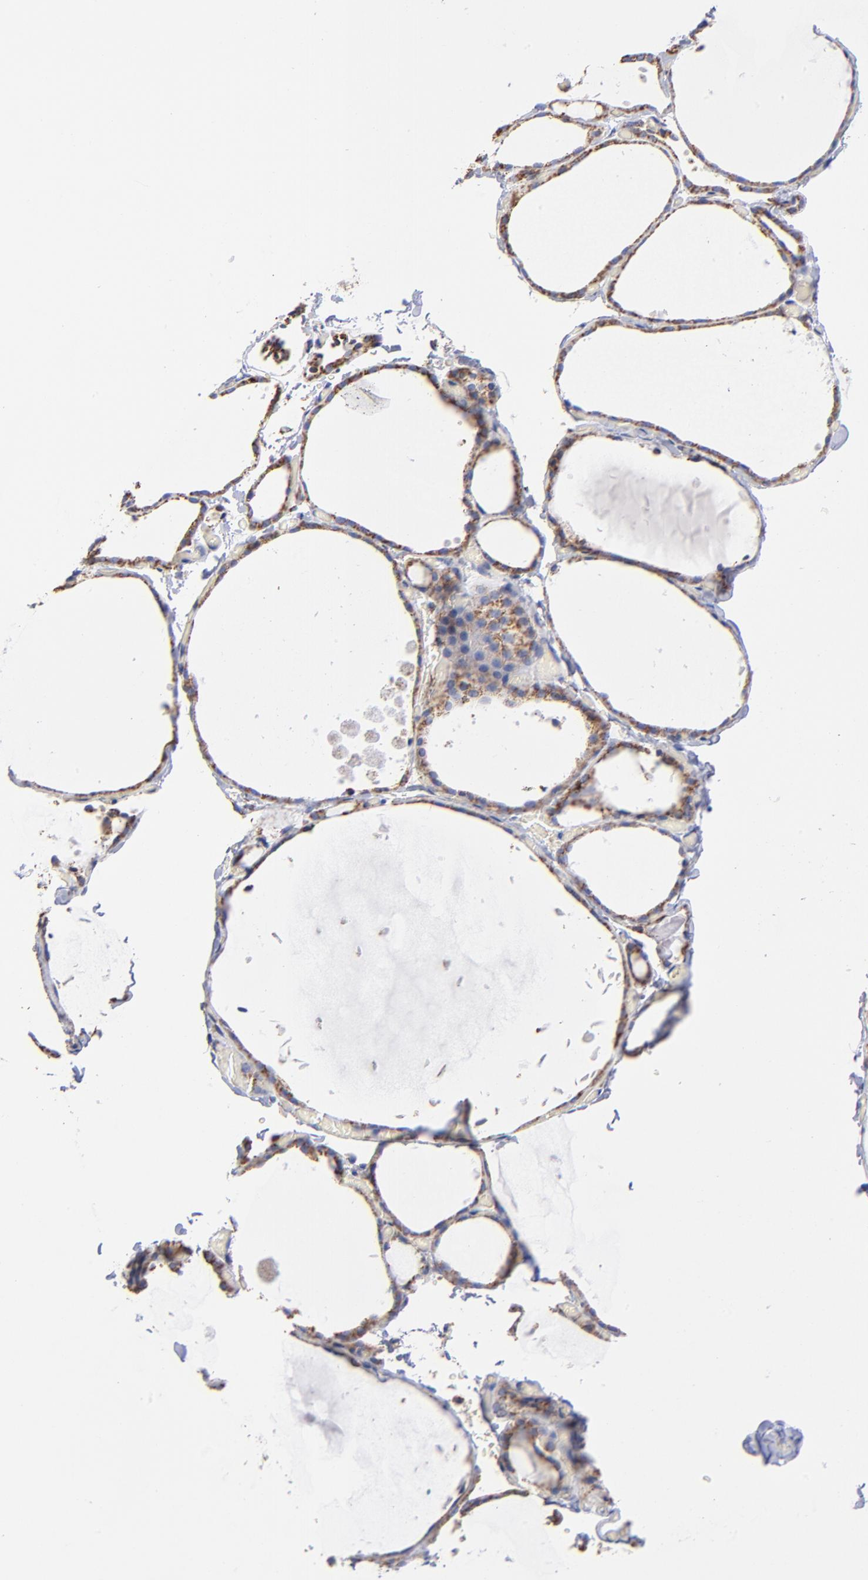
{"staining": {"intensity": "strong", "quantity": ">75%", "location": "cytoplasmic/membranous"}, "tissue": "thyroid gland", "cell_type": "Glandular cells", "image_type": "normal", "snomed": [{"axis": "morphology", "description": "Normal tissue, NOS"}, {"axis": "topography", "description": "Thyroid gland"}], "caption": "Protein staining reveals strong cytoplasmic/membranous expression in about >75% of glandular cells in benign thyroid gland.", "gene": "PHB1", "patient": {"sex": "female", "age": 22}}